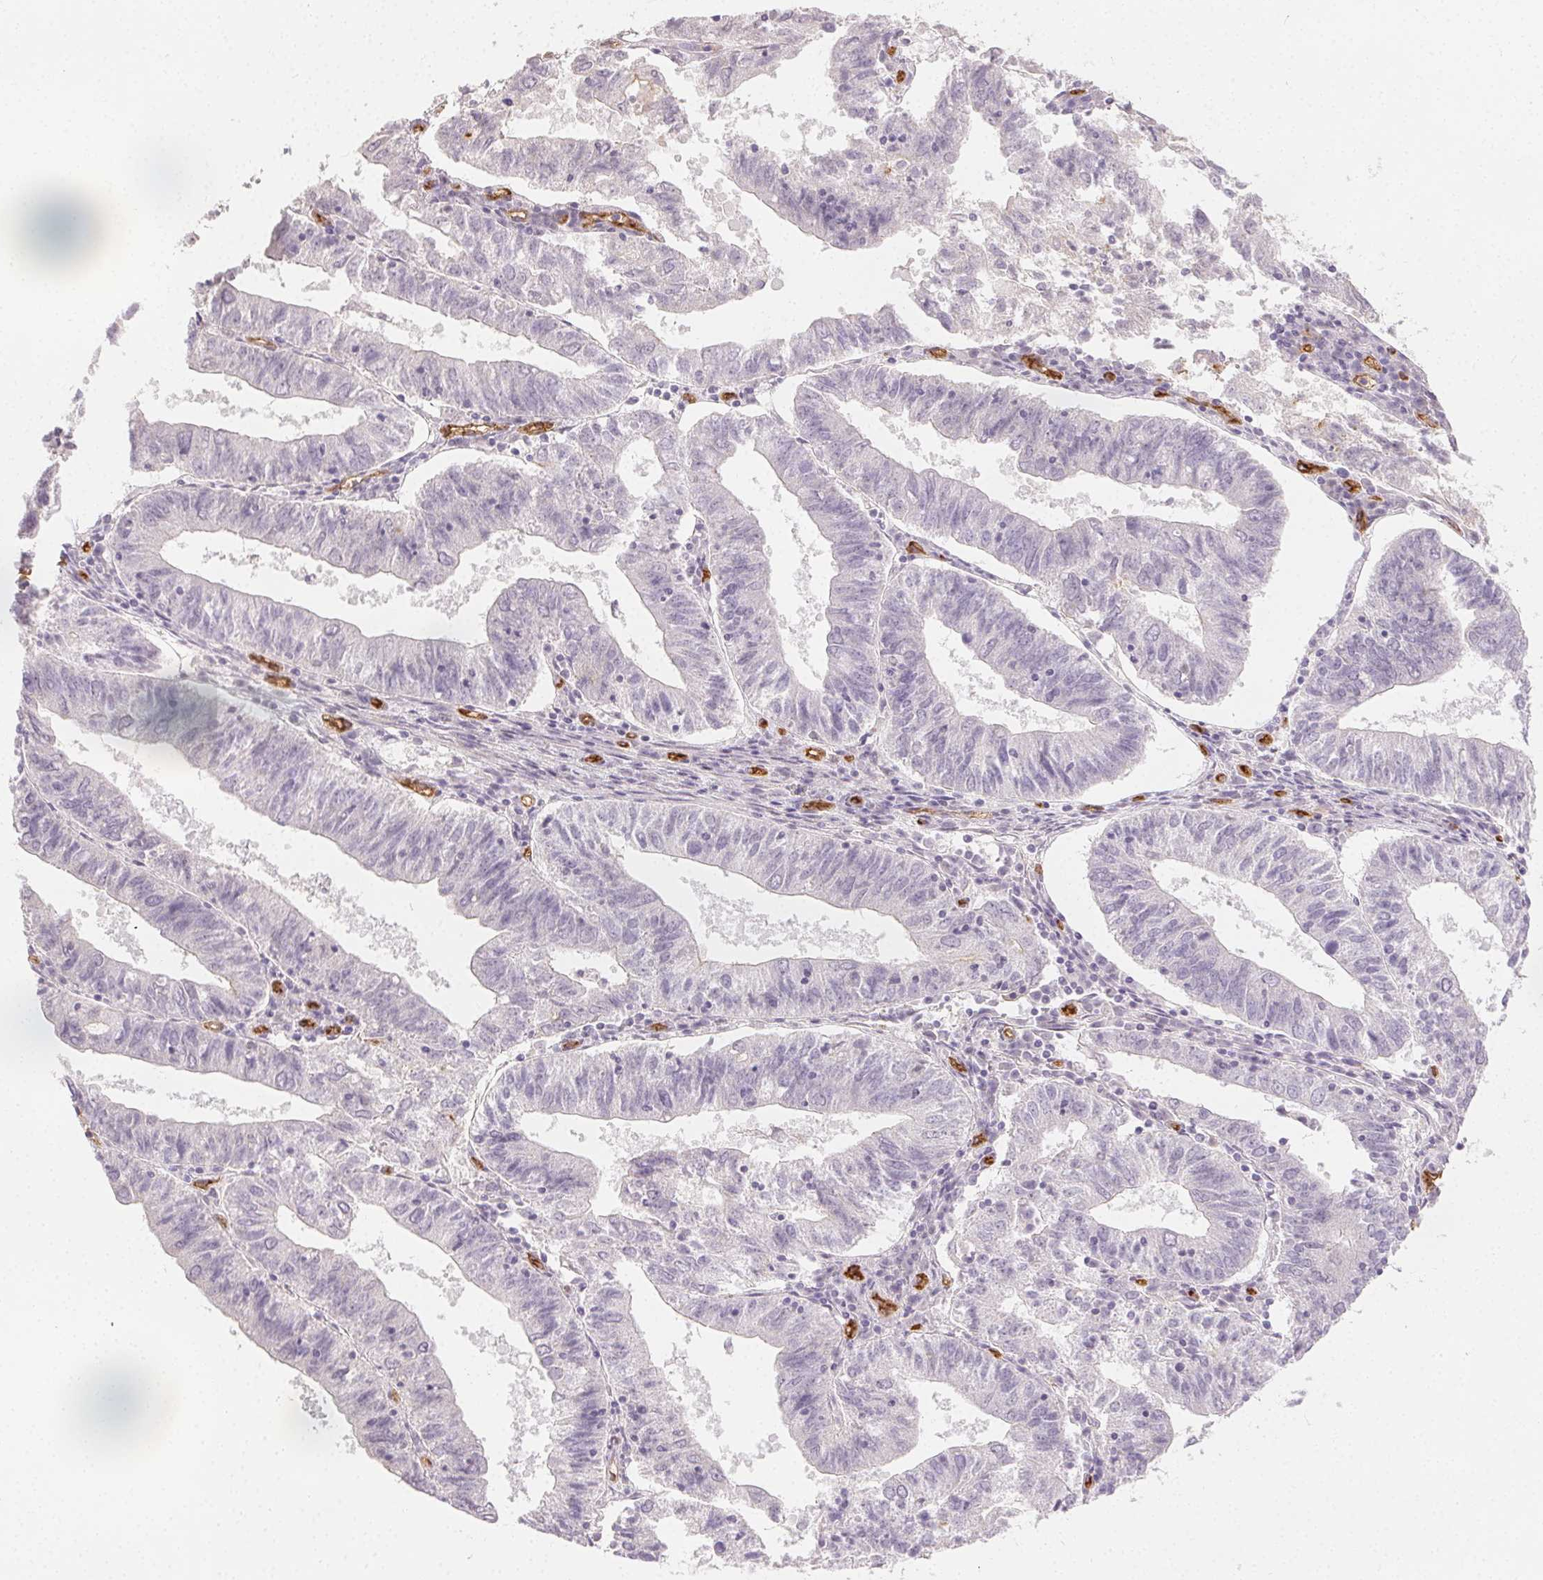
{"staining": {"intensity": "negative", "quantity": "none", "location": "none"}, "tissue": "endometrial cancer", "cell_type": "Tumor cells", "image_type": "cancer", "snomed": [{"axis": "morphology", "description": "Adenocarcinoma, NOS"}, {"axis": "topography", "description": "Endometrium"}], "caption": "Immunohistochemical staining of human adenocarcinoma (endometrial) shows no significant staining in tumor cells.", "gene": "PODXL", "patient": {"sex": "female", "age": 82}}